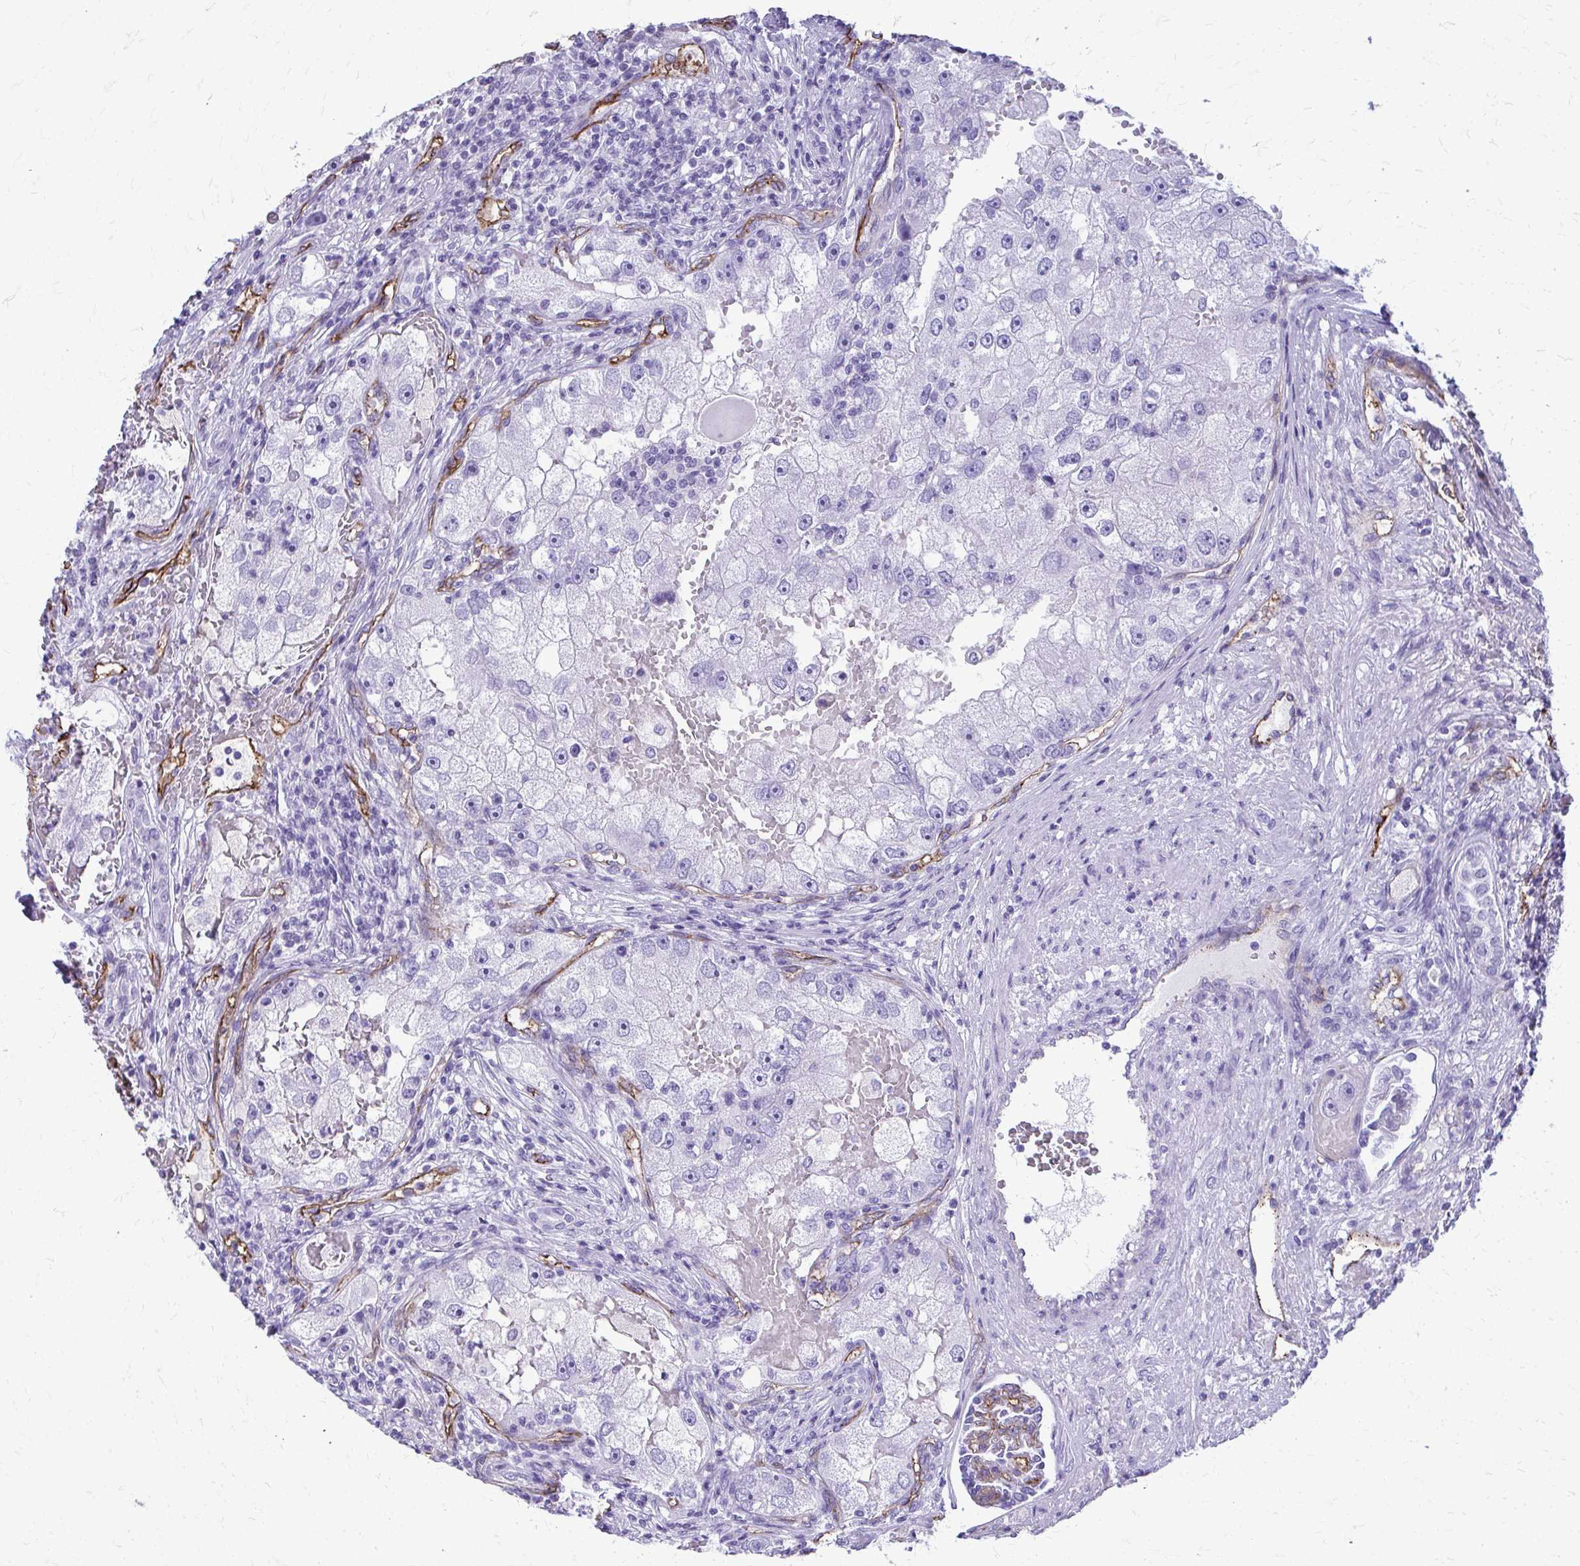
{"staining": {"intensity": "negative", "quantity": "none", "location": "none"}, "tissue": "renal cancer", "cell_type": "Tumor cells", "image_type": "cancer", "snomed": [{"axis": "morphology", "description": "Adenocarcinoma, NOS"}, {"axis": "topography", "description": "Kidney"}], "caption": "The immunohistochemistry micrograph has no significant expression in tumor cells of renal cancer (adenocarcinoma) tissue.", "gene": "TPSG1", "patient": {"sex": "male", "age": 63}}